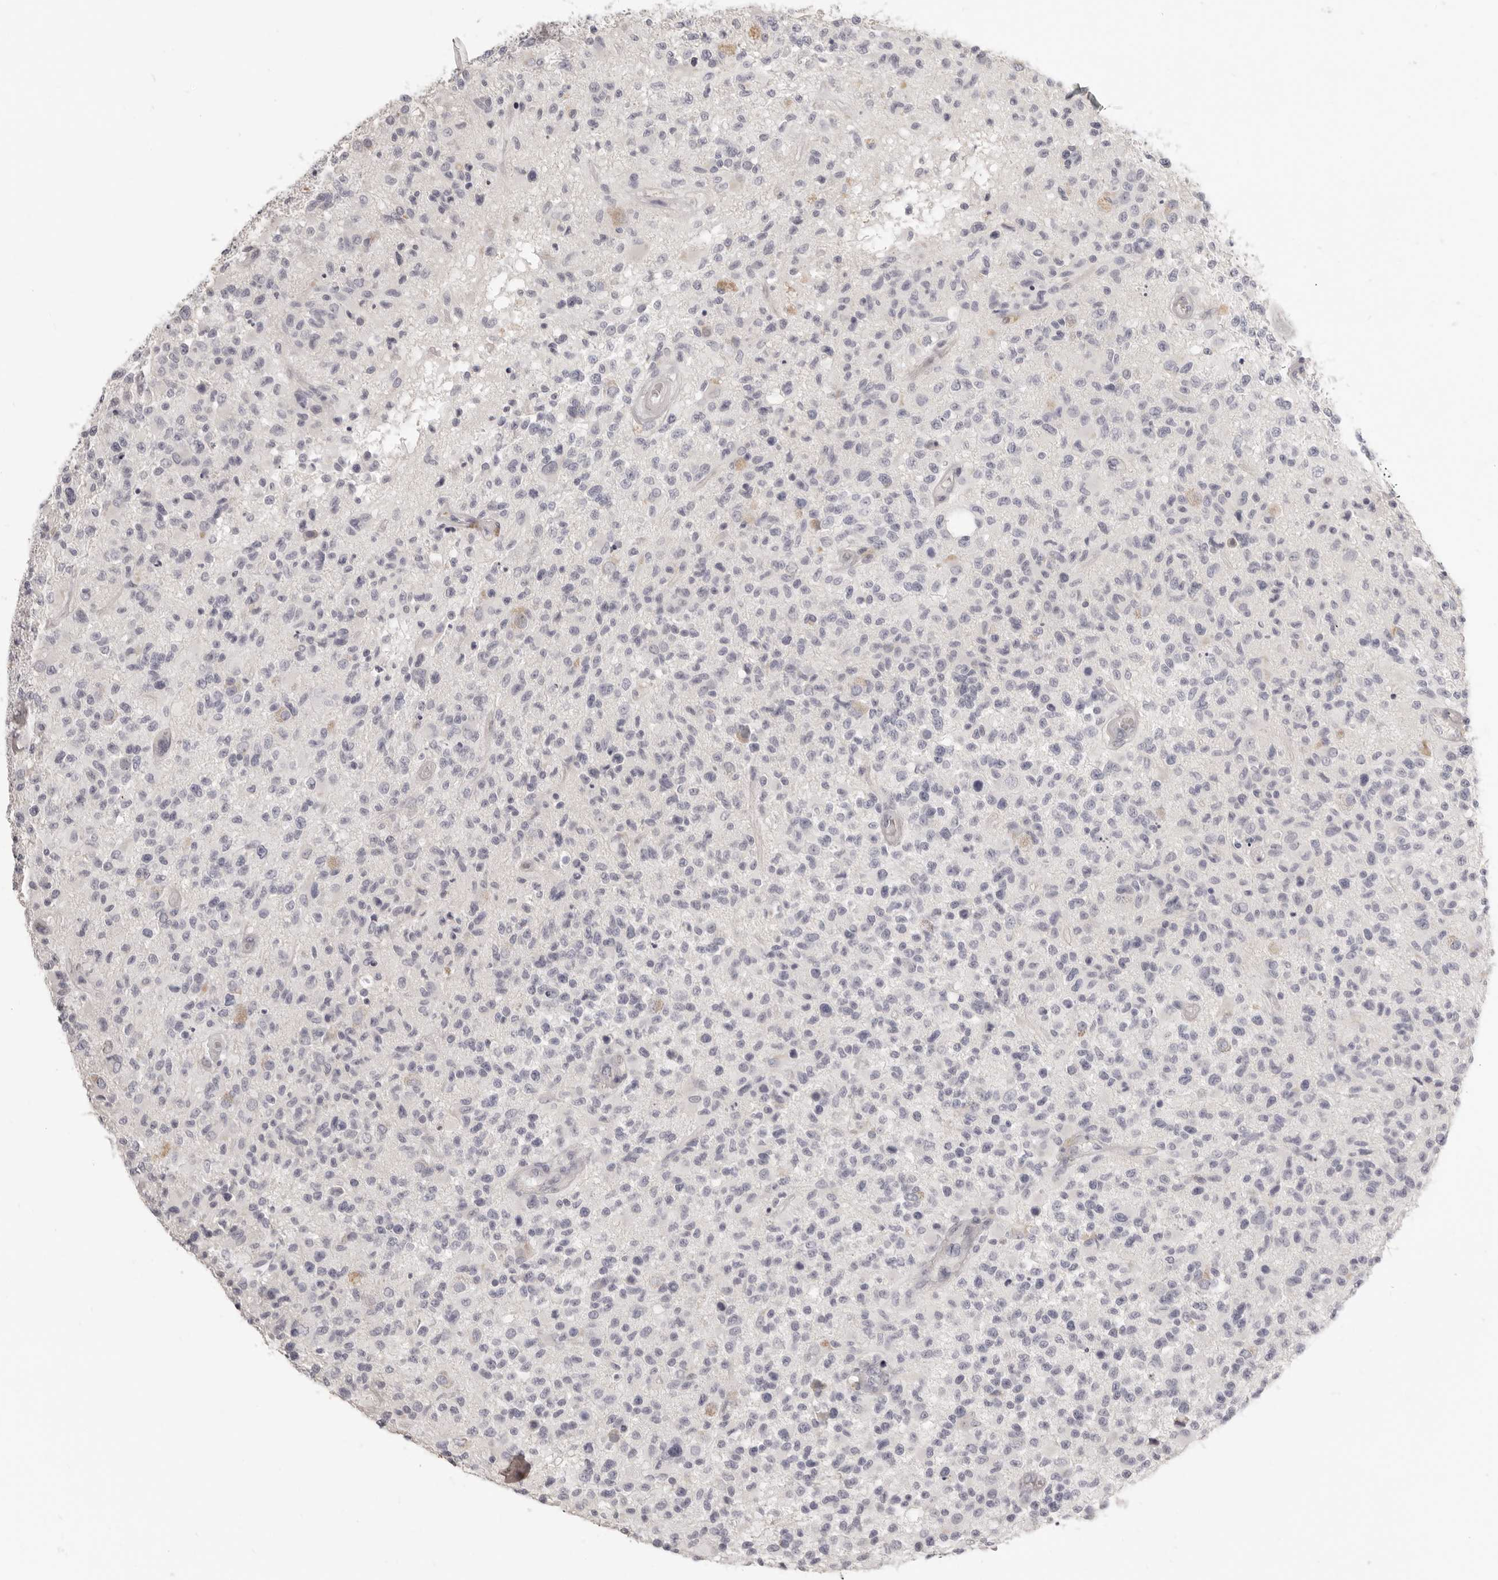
{"staining": {"intensity": "negative", "quantity": "none", "location": "none"}, "tissue": "glioma", "cell_type": "Tumor cells", "image_type": "cancer", "snomed": [{"axis": "morphology", "description": "Glioma, malignant, High grade"}, {"axis": "morphology", "description": "Glioblastoma, NOS"}, {"axis": "topography", "description": "Brain"}], "caption": "A histopathology image of glioblastoma stained for a protein displays no brown staining in tumor cells.", "gene": "FABP1", "patient": {"sex": "male", "age": 60}}